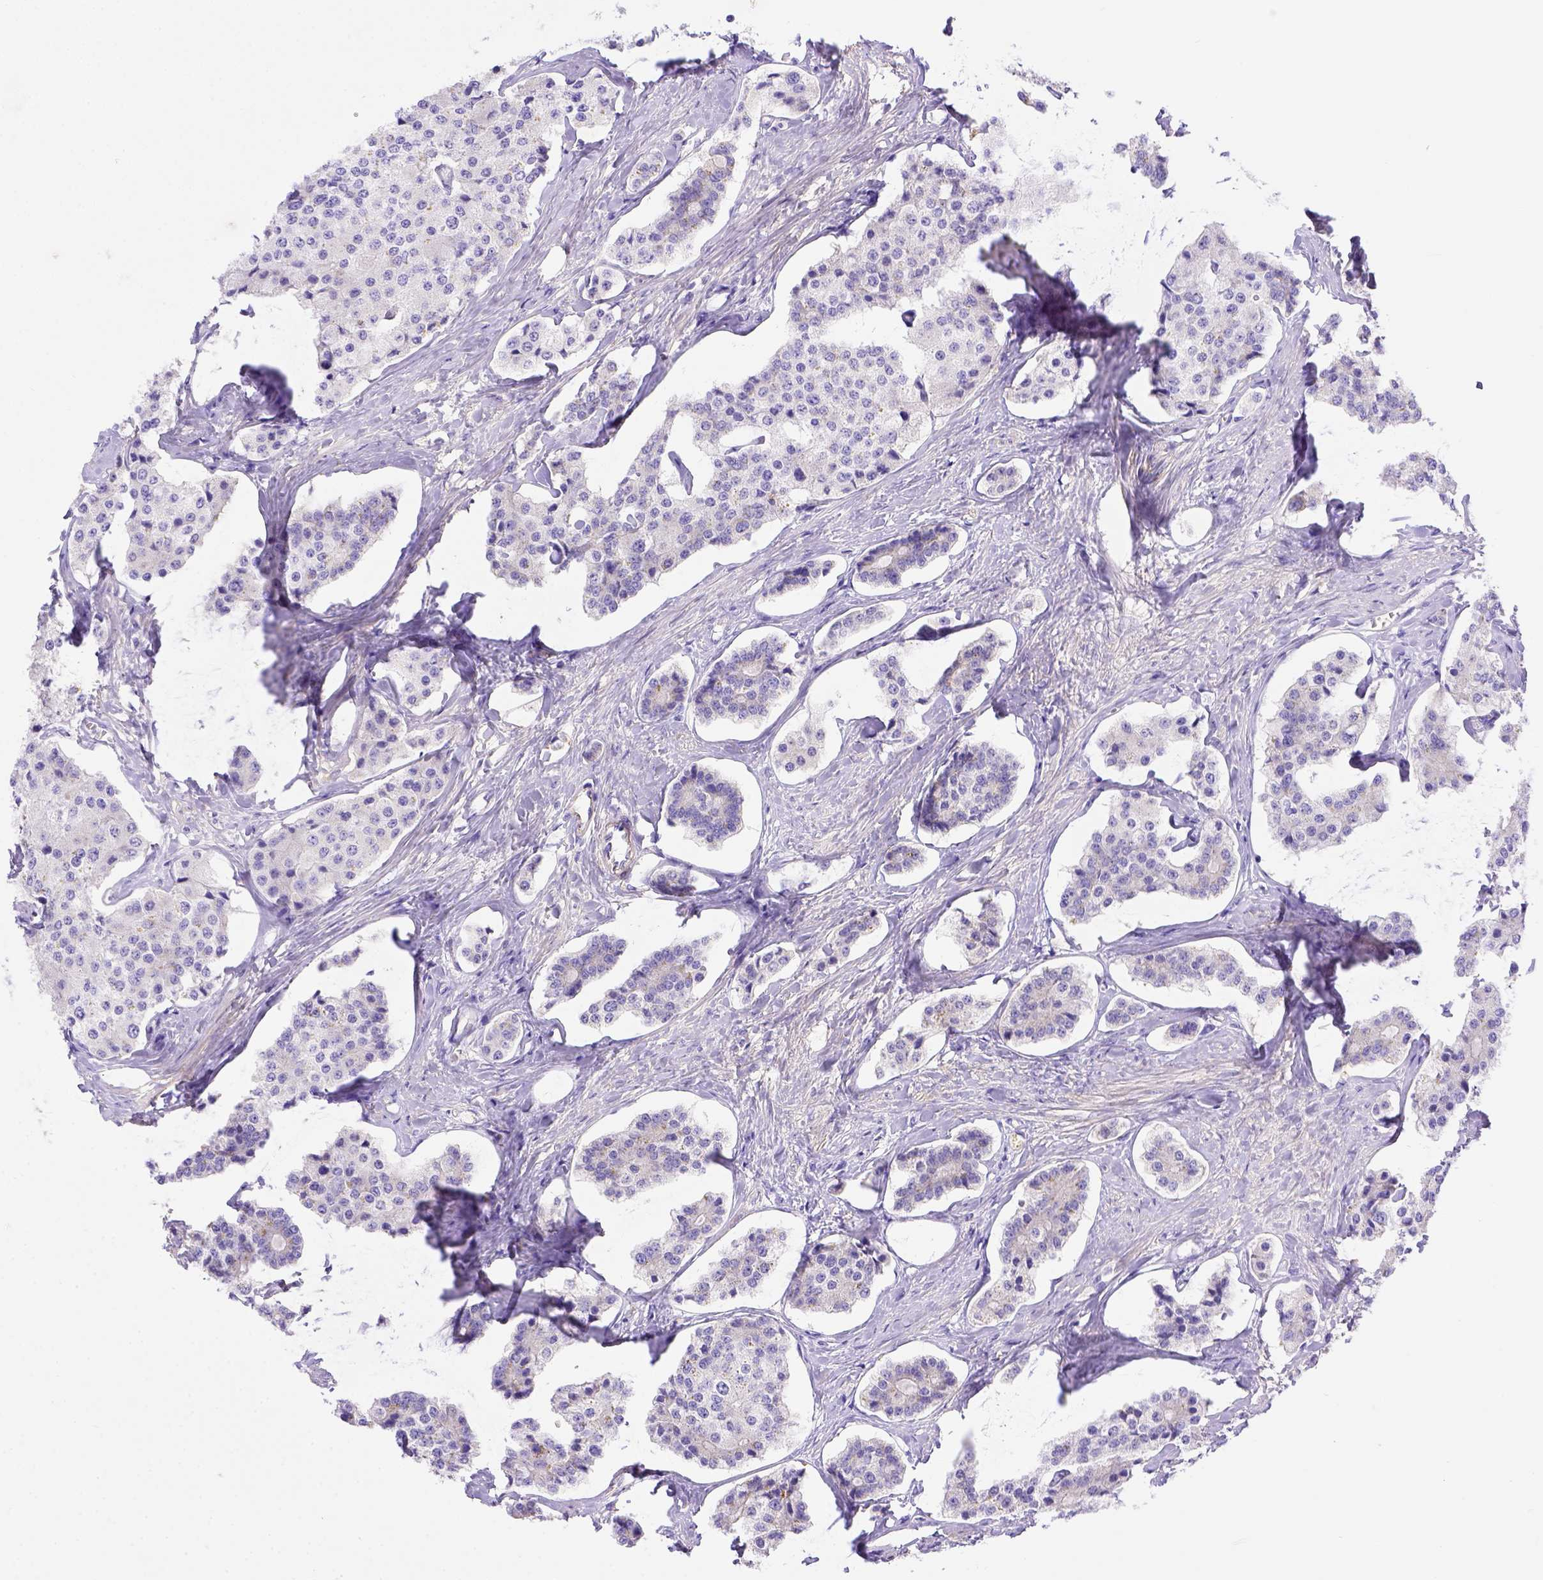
{"staining": {"intensity": "negative", "quantity": "none", "location": "none"}, "tissue": "carcinoid", "cell_type": "Tumor cells", "image_type": "cancer", "snomed": [{"axis": "morphology", "description": "Carcinoid, malignant, NOS"}, {"axis": "topography", "description": "Small intestine"}], "caption": "This is an immunohistochemistry (IHC) photomicrograph of carcinoid (malignant). There is no staining in tumor cells.", "gene": "LRRC18", "patient": {"sex": "female", "age": 65}}